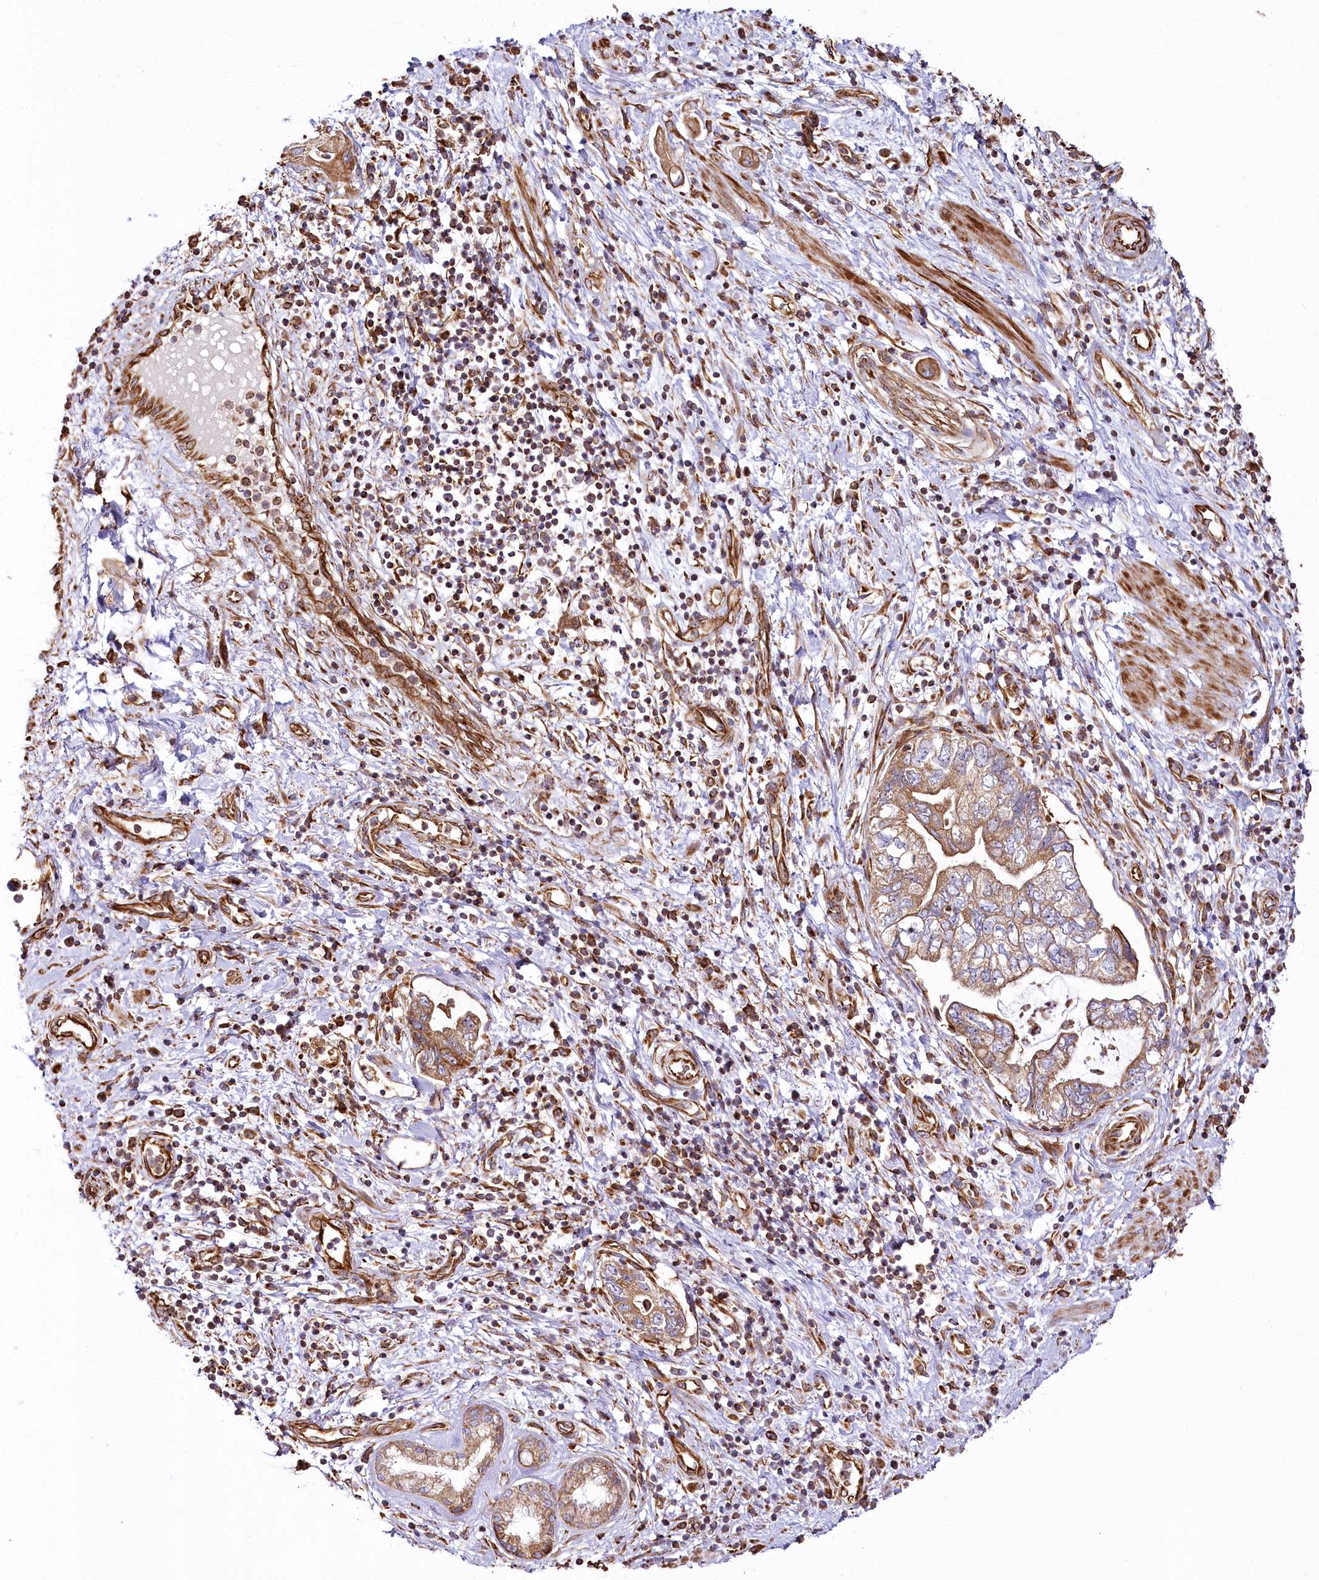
{"staining": {"intensity": "moderate", "quantity": ">75%", "location": "cytoplasmic/membranous"}, "tissue": "pancreatic cancer", "cell_type": "Tumor cells", "image_type": "cancer", "snomed": [{"axis": "morphology", "description": "Adenocarcinoma, NOS"}, {"axis": "topography", "description": "Pancreas"}], "caption": "Immunohistochemical staining of pancreatic adenocarcinoma demonstrates medium levels of moderate cytoplasmic/membranous positivity in approximately >75% of tumor cells.", "gene": "THUMPD3", "patient": {"sex": "female", "age": 73}}